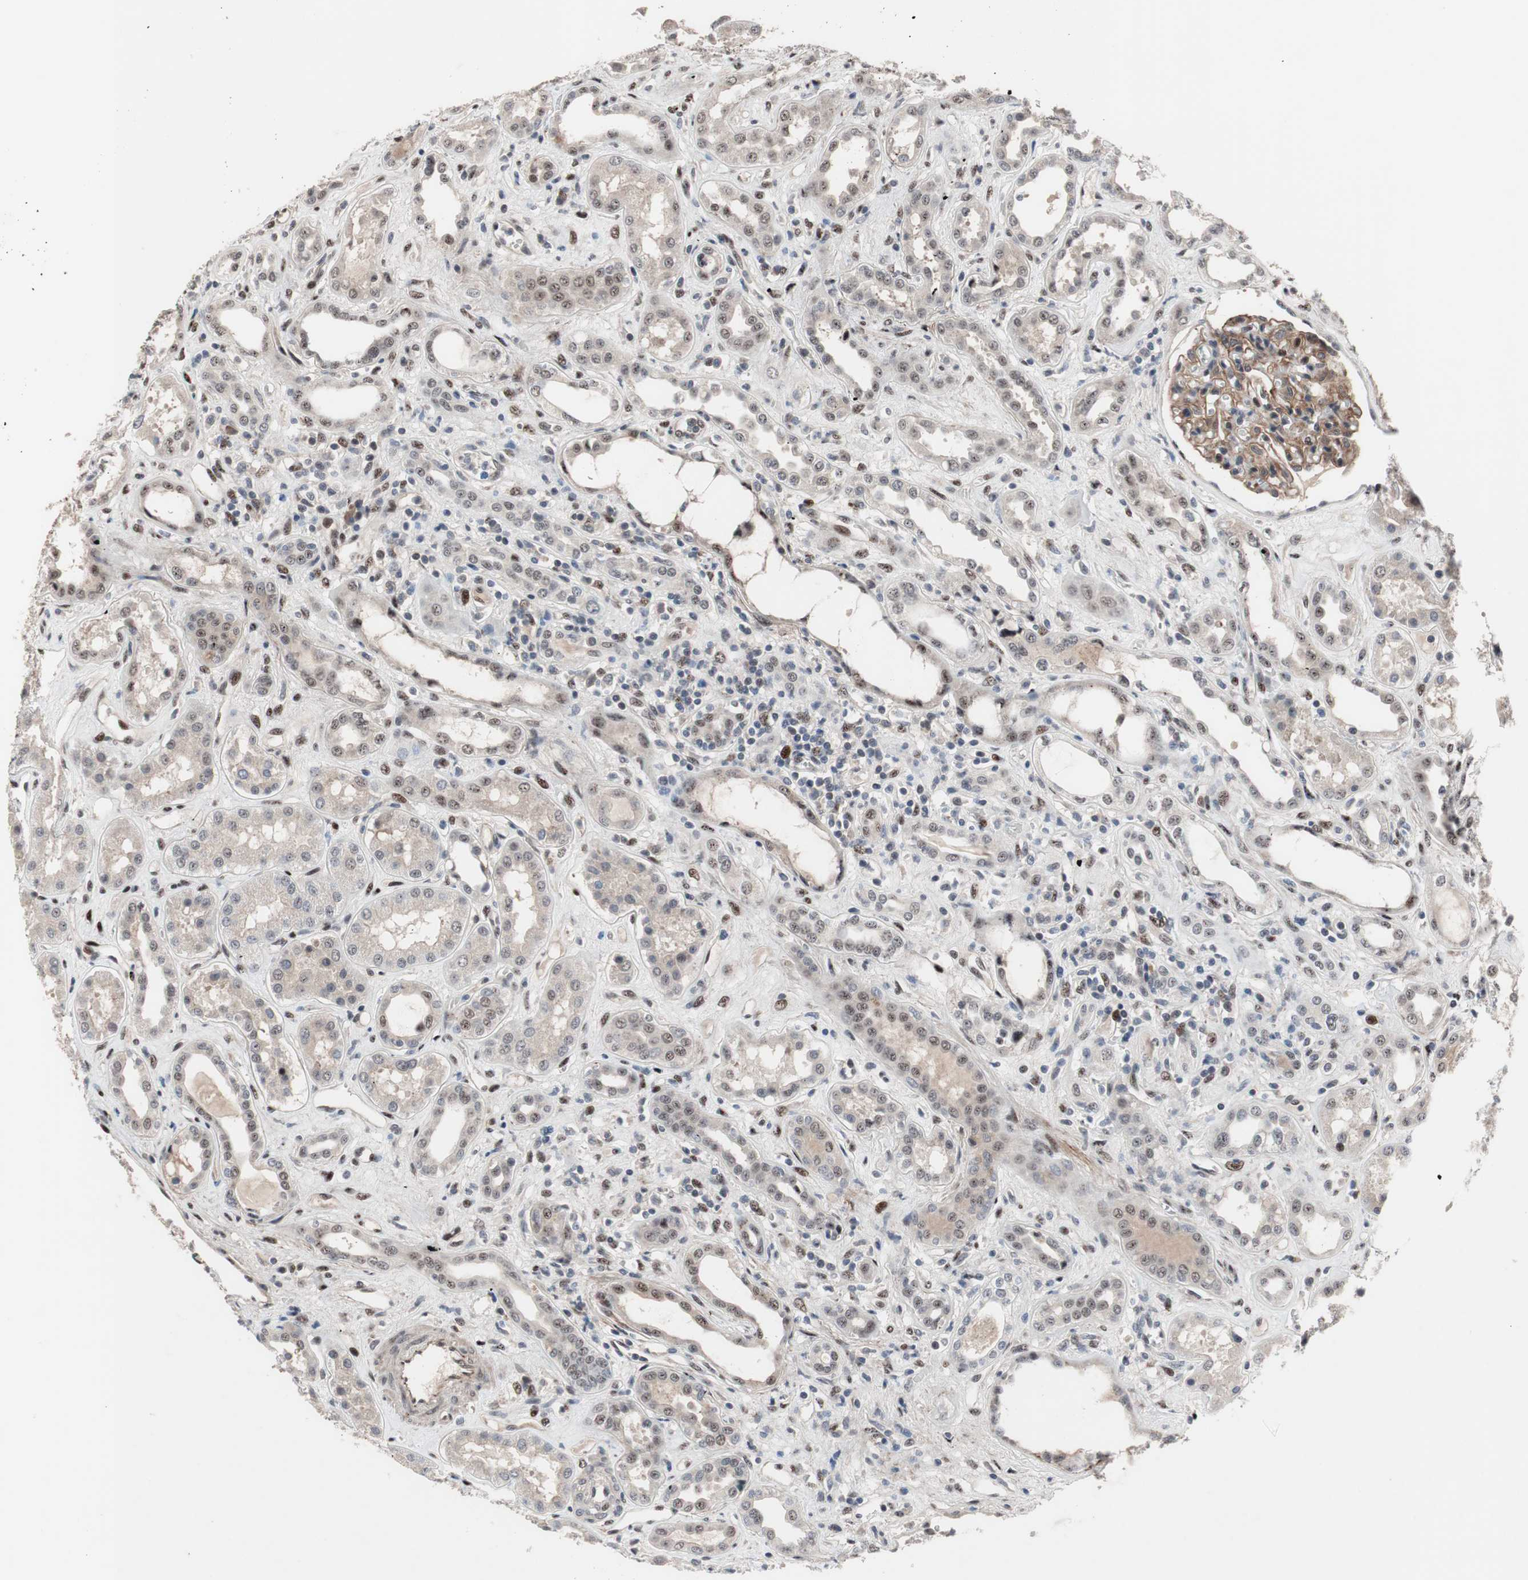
{"staining": {"intensity": "moderate", "quantity": "<25%", "location": "cytoplasmic/membranous,nuclear"}, "tissue": "kidney", "cell_type": "Cells in glomeruli", "image_type": "normal", "snomed": [{"axis": "morphology", "description": "Normal tissue, NOS"}, {"axis": "topography", "description": "Kidney"}], "caption": "A brown stain highlights moderate cytoplasmic/membranous,nuclear positivity of a protein in cells in glomeruli of benign human kidney.", "gene": "PINX1", "patient": {"sex": "male", "age": 59}}